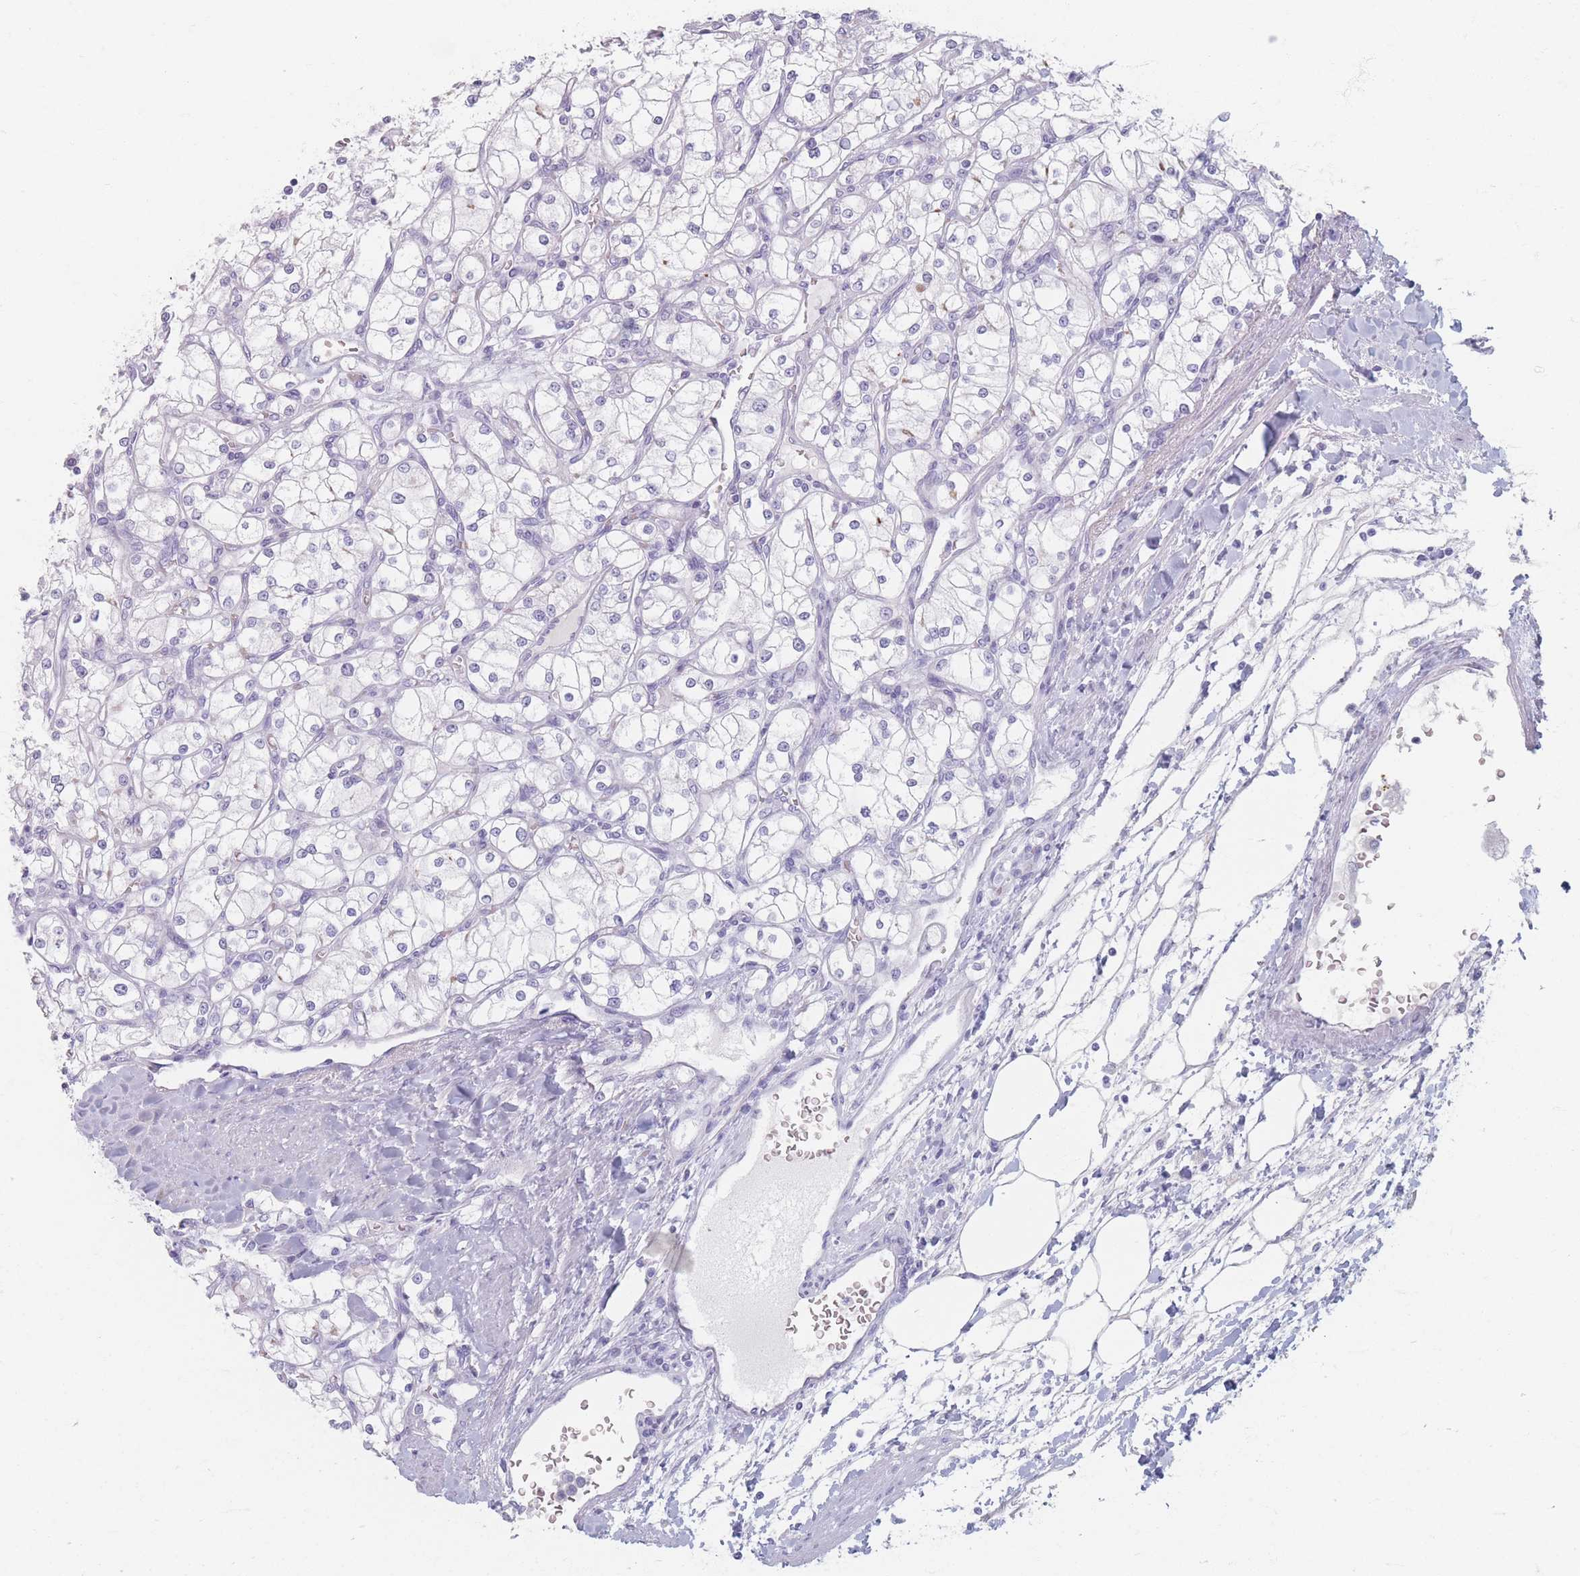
{"staining": {"intensity": "negative", "quantity": "none", "location": "none"}, "tissue": "renal cancer", "cell_type": "Tumor cells", "image_type": "cancer", "snomed": [{"axis": "morphology", "description": "Adenocarcinoma, NOS"}, {"axis": "topography", "description": "Kidney"}], "caption": "Immunohistochemistry (IHC) histopathology image of neoplastic tissue: renal cancer stained with DAB (3,3'-diaminobenzidine) exhibits no significant protein positivity in tumor cells.", "gene": "PIGM", "patient": {"sex": "male", "age": 80}}